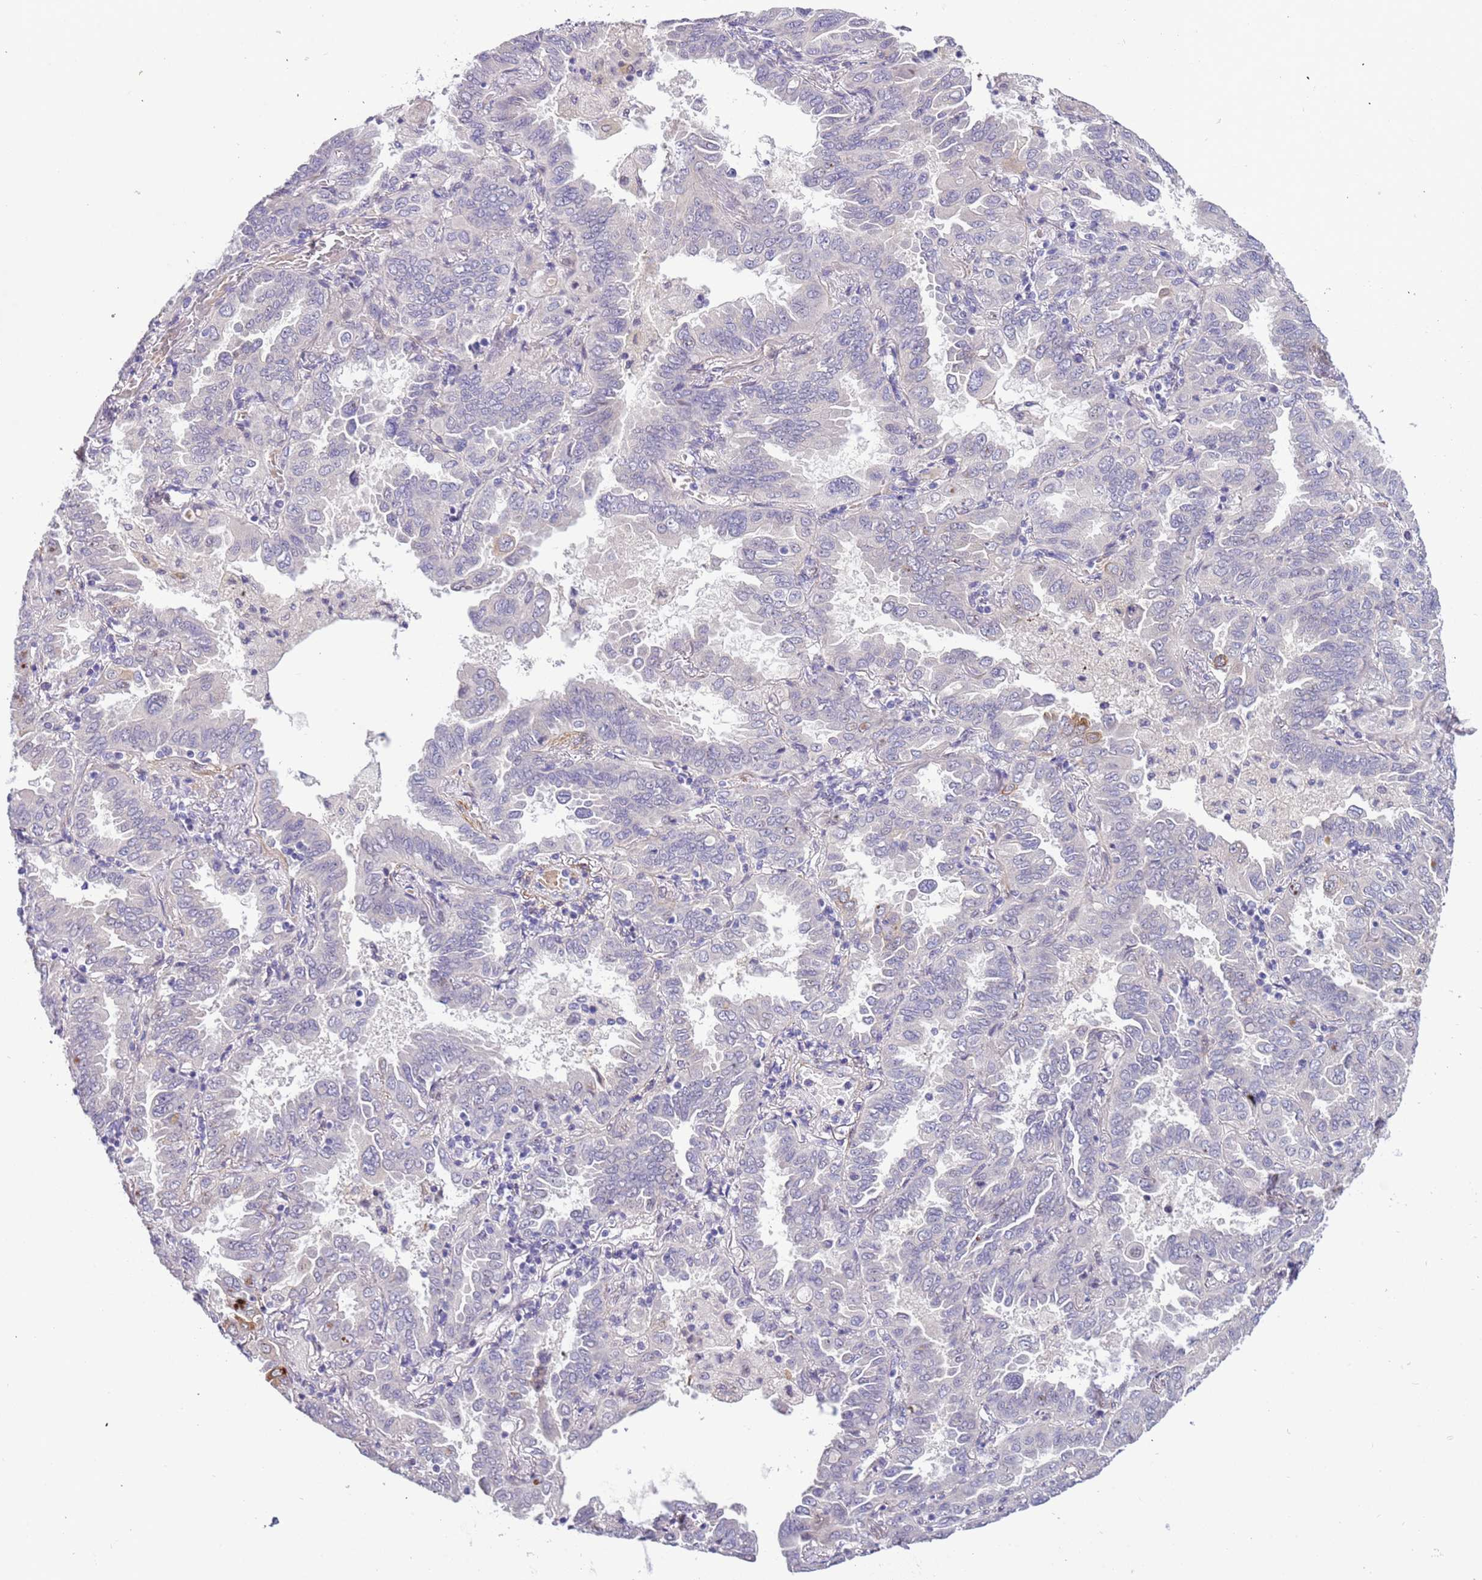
{"staining": {"intensity": "weak", "quantity": "<25%", "location": "cytoplasmic/membranous"}, "tissue": "lung cancer", "cell_type": "Tumor cells", "image_type": "cancer", "snomed": [{"axis": "morphology", "description": "Adenocarcinoma, NOS"}, {"axis": "topography", "description": "Lung"}], "caption": "This image is of lung cancer stained with IHC to label a protein in brown with the nuclei are counter-stained blue. There is no expression in tumor cells.", "gene": "PLEKHH1", "patient": {"sex": "male", "age": 64}}